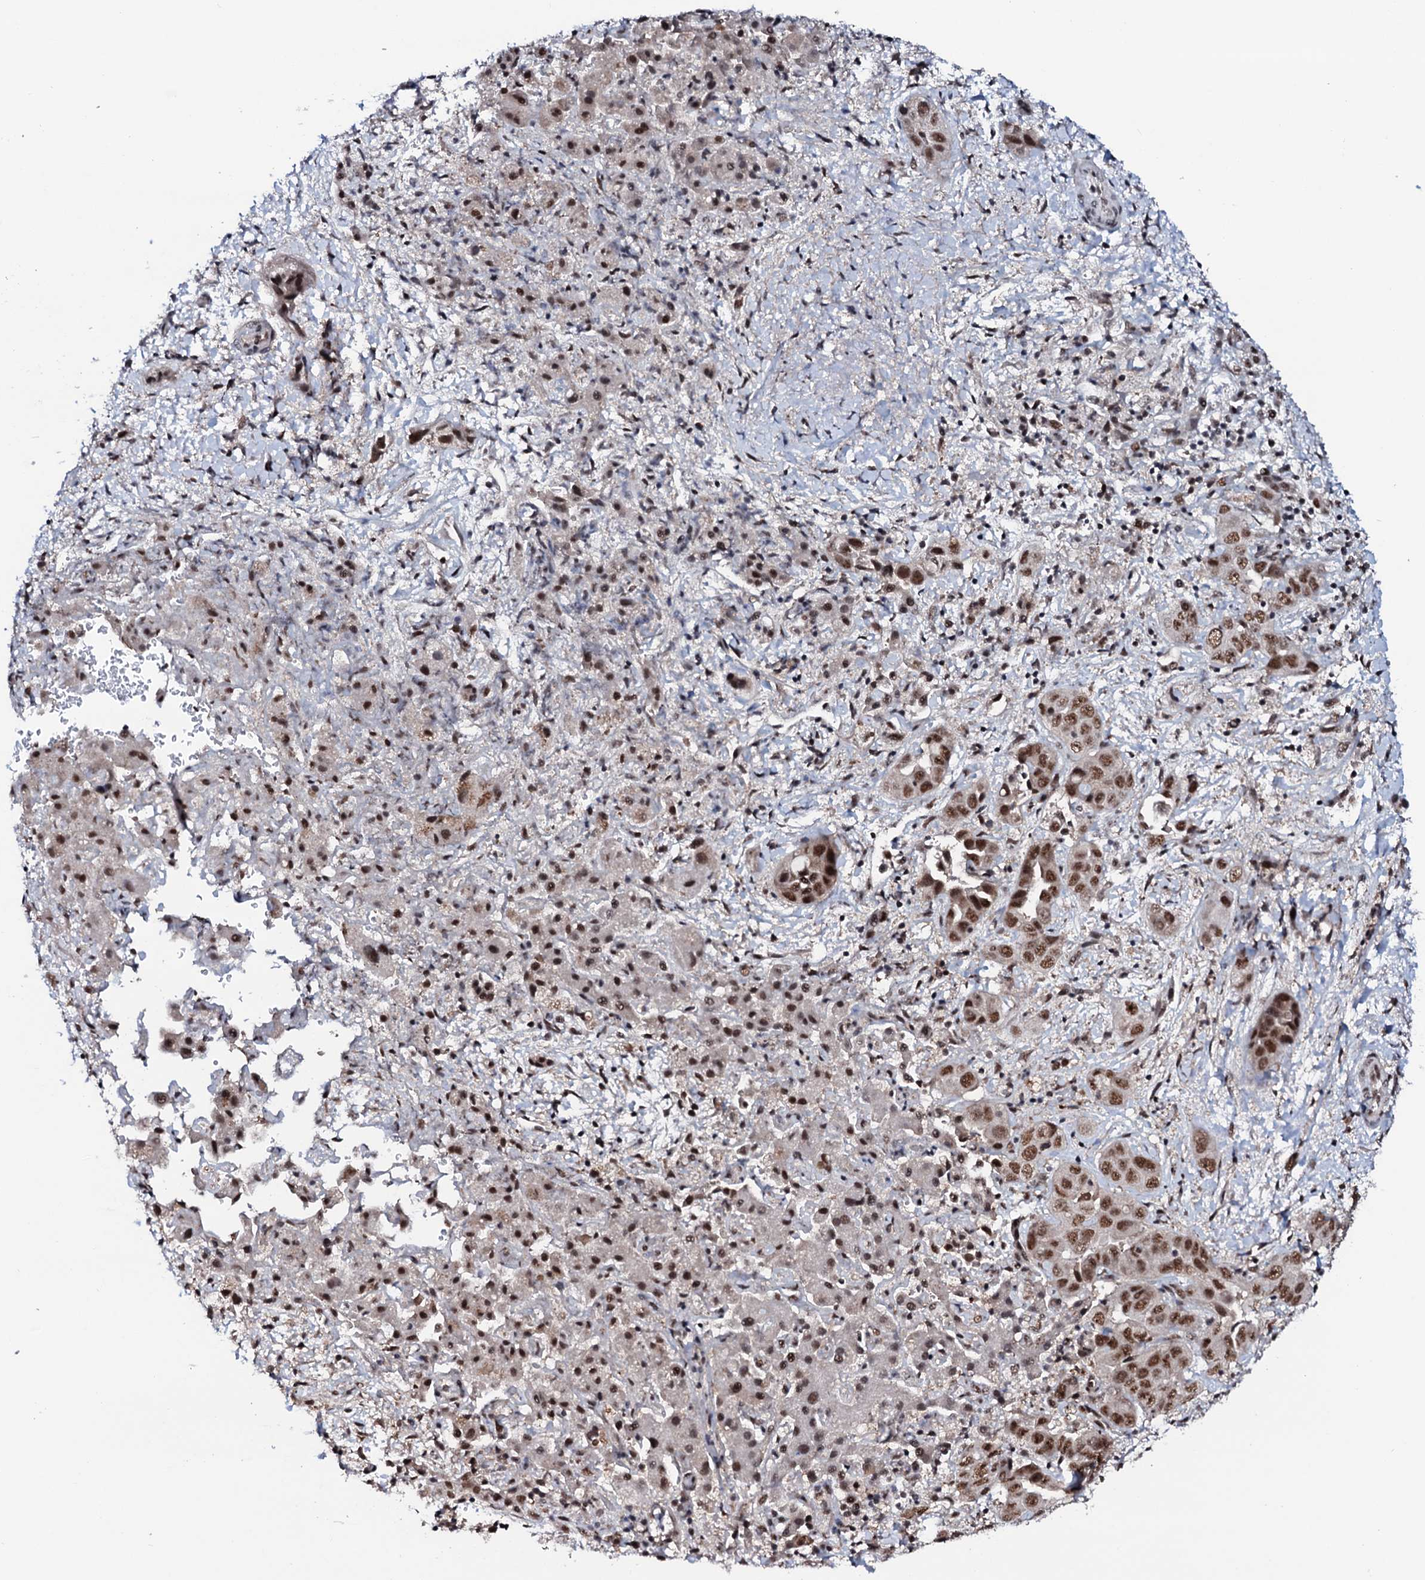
{"staining": {"intensity": "moderate", "quantity": ">75%", "location": "nuclear"}, "tissue": "liver cancer", "cell_type": "Tumor cells", "image_type": "cancer", "snomed": [{"axis": "morphology", "description": "Cholangiocarcinoma"}, {"axis": "topography", "description": "Liver"}], "caption": "This is an image of immunohistochemistry (IHC) staining of liver cancer (cholangiocarcinoma), which shows moderate expression in the nuclear of tumor cells.", "gene": "PRPF18", "patient": {"sex": "female", "age": 52}}